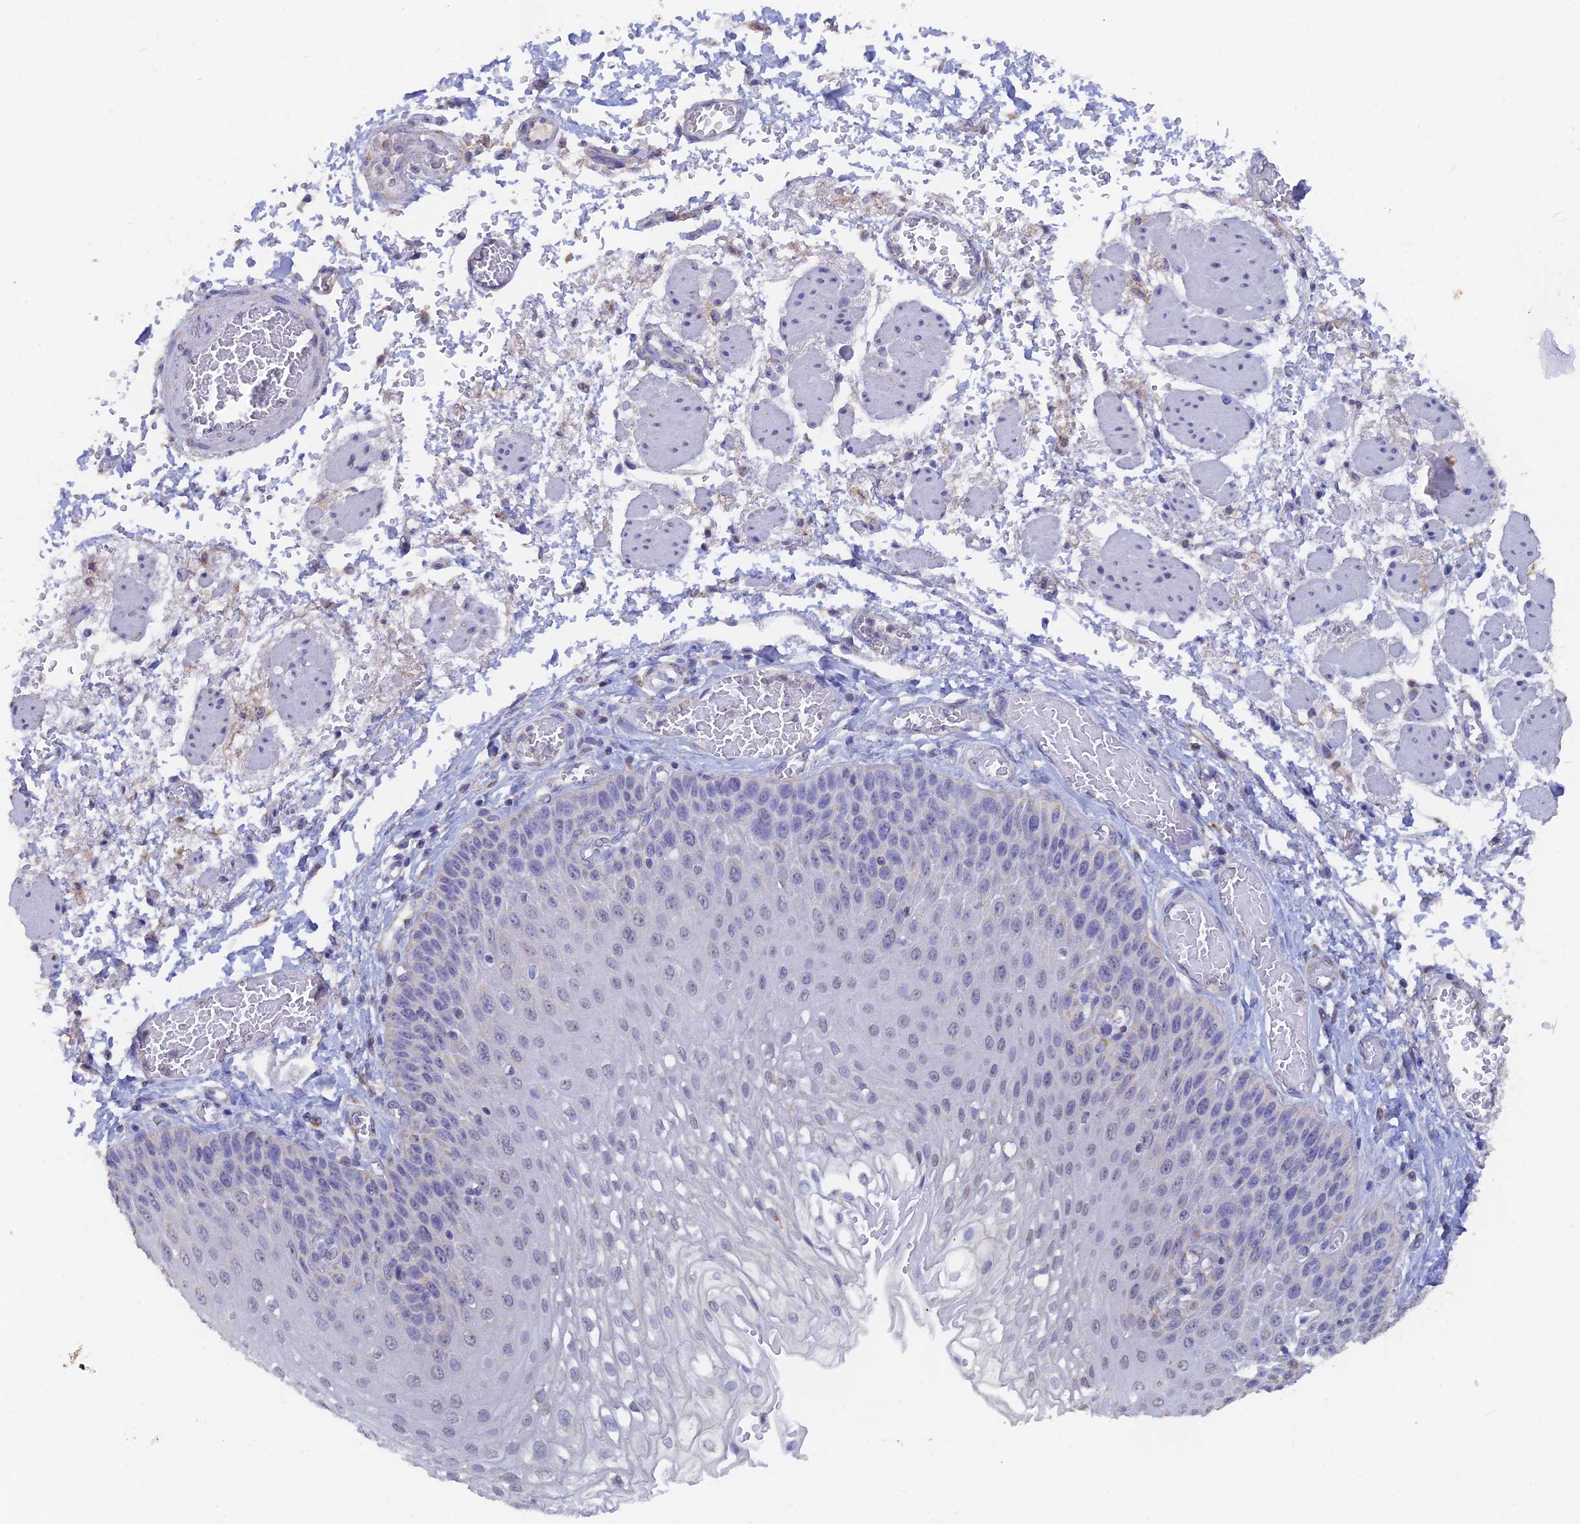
{"staining": {"intensity": "weak", "quantity": "<25%", "location": "cytoplasmic/membranous"}, "tissue": "esophagus", "cell_type": "Squamous epithelial cells", "image_type": "normal", "snomed": [{"axis": "morphology", "description": "Normal tissue, NOS"}, {"axis": "topography", "description": "Esophagus"}], "caption": "Immunohistochemistry of unremarkable human esophagus demonstrates no expression in squamous epithelial cells. Brightfield microscopy of IHC stained with DAB (brown) and hematoxylin (blue), captured at high magnification.", "gene": "LRIF1", "patient": {"sex": "male", "age": 81}}